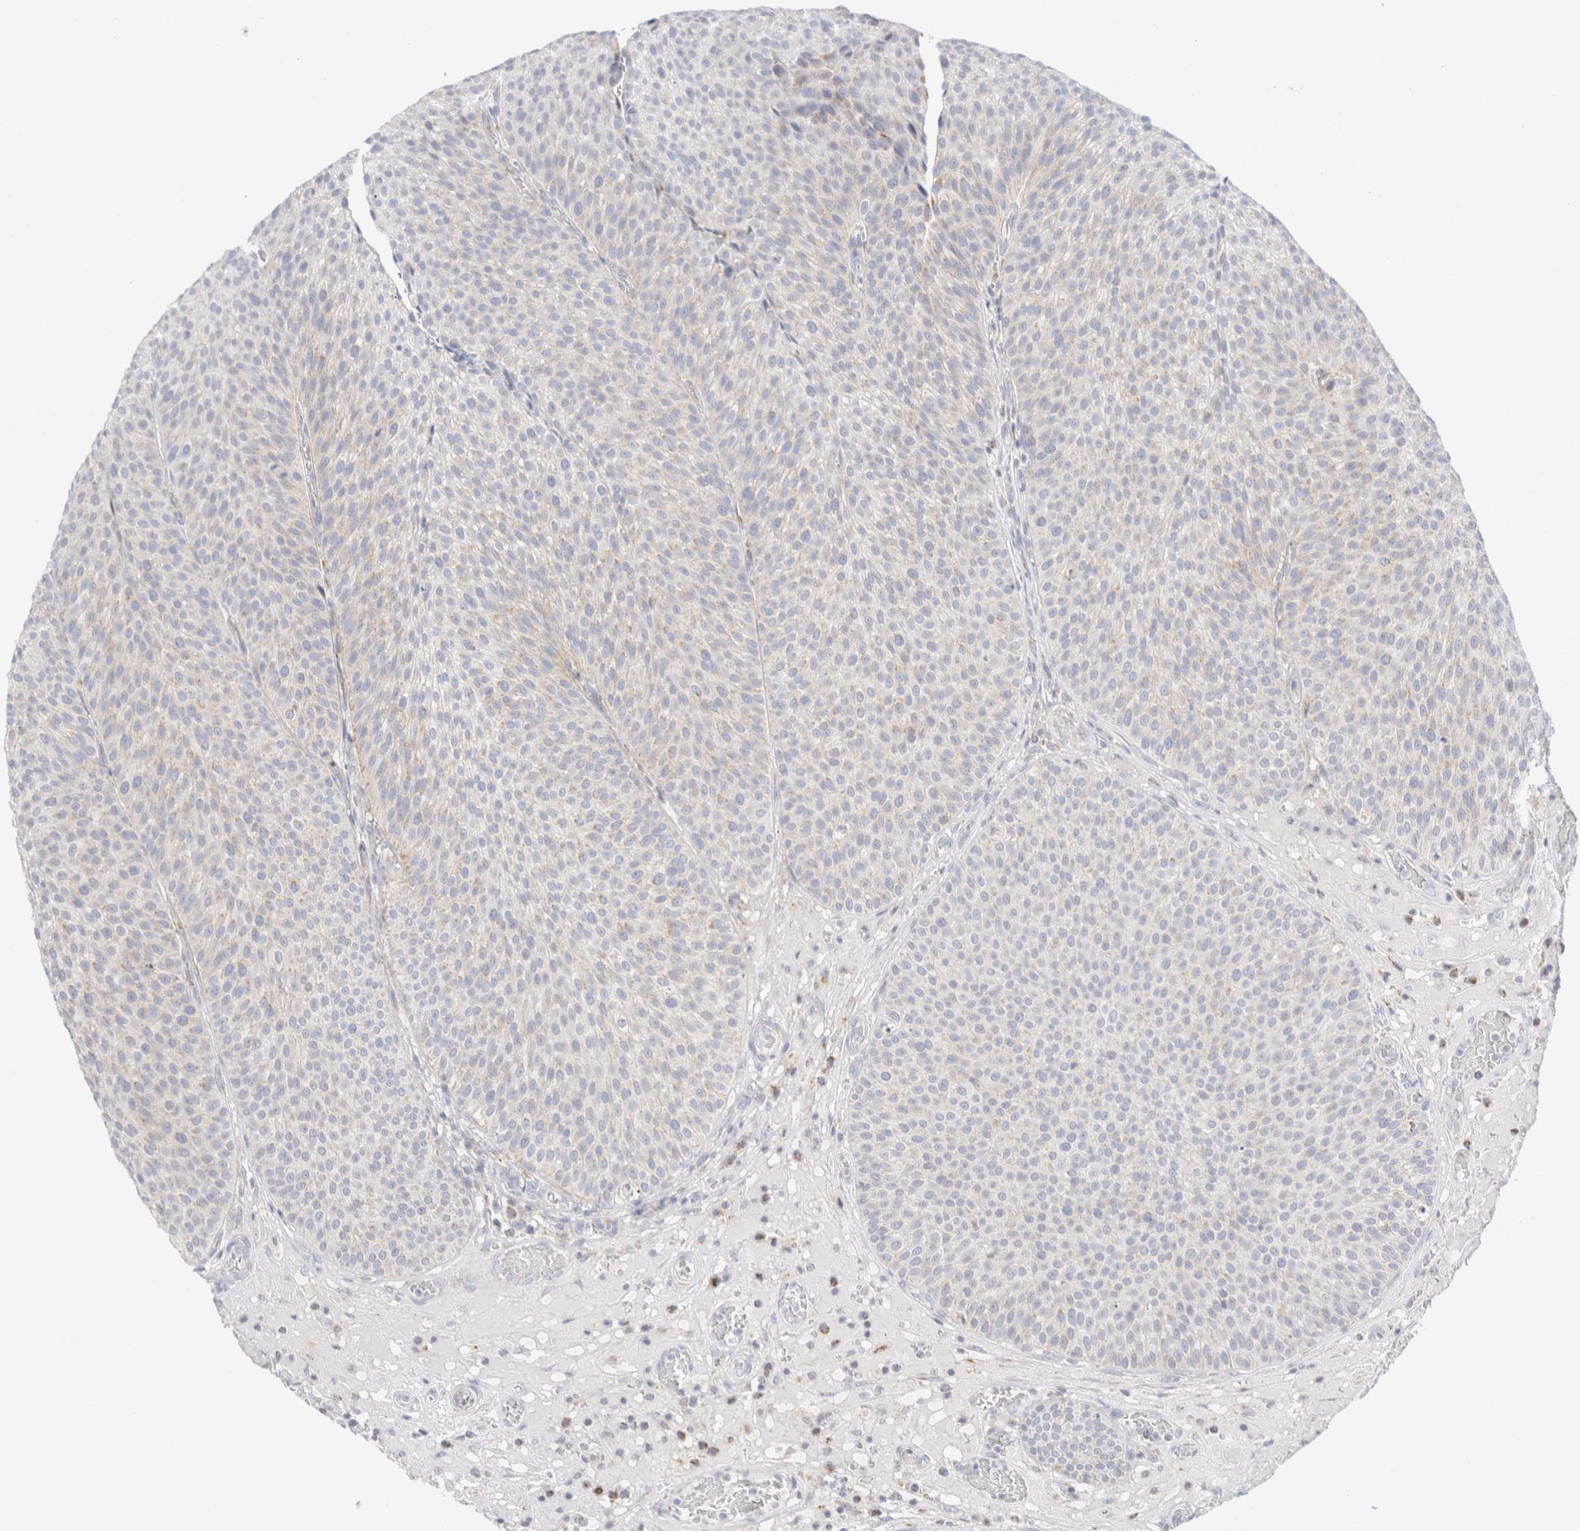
{"staining": {"intensity": "negative", "quantity": "none", "location": "none"}, "tissue": "urothelial cancer", "cell_type": "Tumor cells", "image_type": "cancer", "snomed": [{"axis": "morphology", "description": "Normal tissue, NOS"}, {"axis": "morphology", "description": "Urothelial carcinoma, Low grade"}, {"axis": "topography", "description": "Smooth muscle"}, {"axis": "topography", "description": "Urinary bladder"}], "caption": "Human urothelial cancer stained for a protein using IHC demonstrates no staining in tumor cells.", "gene": "ATP6V1C1", "patient": {"sex": "male", "age": 60}}